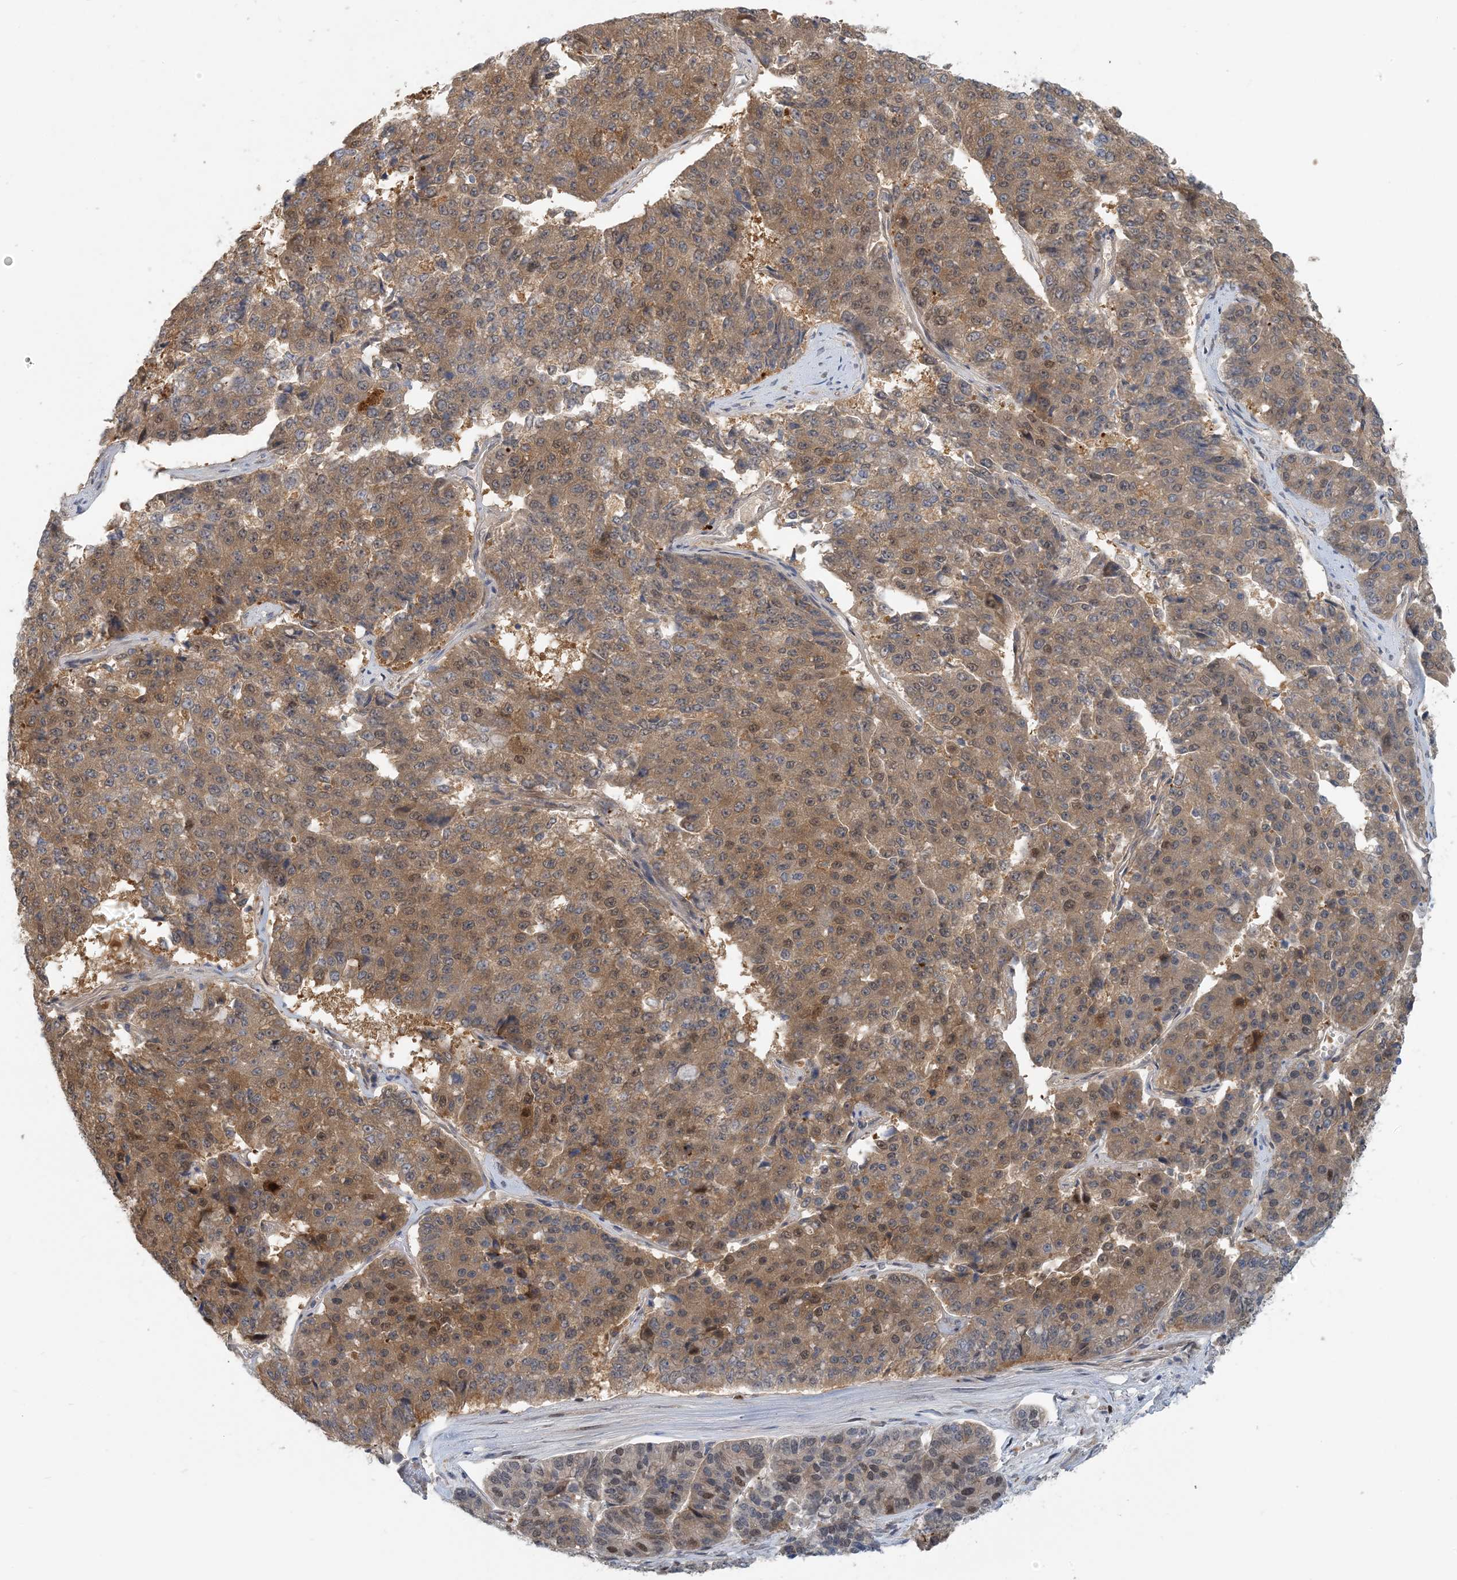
{"staining": {"intensity": "moderate", "quantity": ">75%", "location": "cytoplasmic/membranous,nuclear"}, "tissue": "pancreatic cancer", "cell_type": "Tumor cells", "image_type": "cancer", "snomed": [{"axis": "morphology", "description": "Adenocarcinoma, NOS"}, {"axis": "topography", "description": "Pancreas"}], "caption": "Human pancreatic cancer stained for a protein (brown) reveals moderate cytoplasmic/membranous and nuclear positive positivity in approximately >75% of tumor cells.", "gene": "ZC3H12A", "patient": {"sex": "male", "age": 50}}